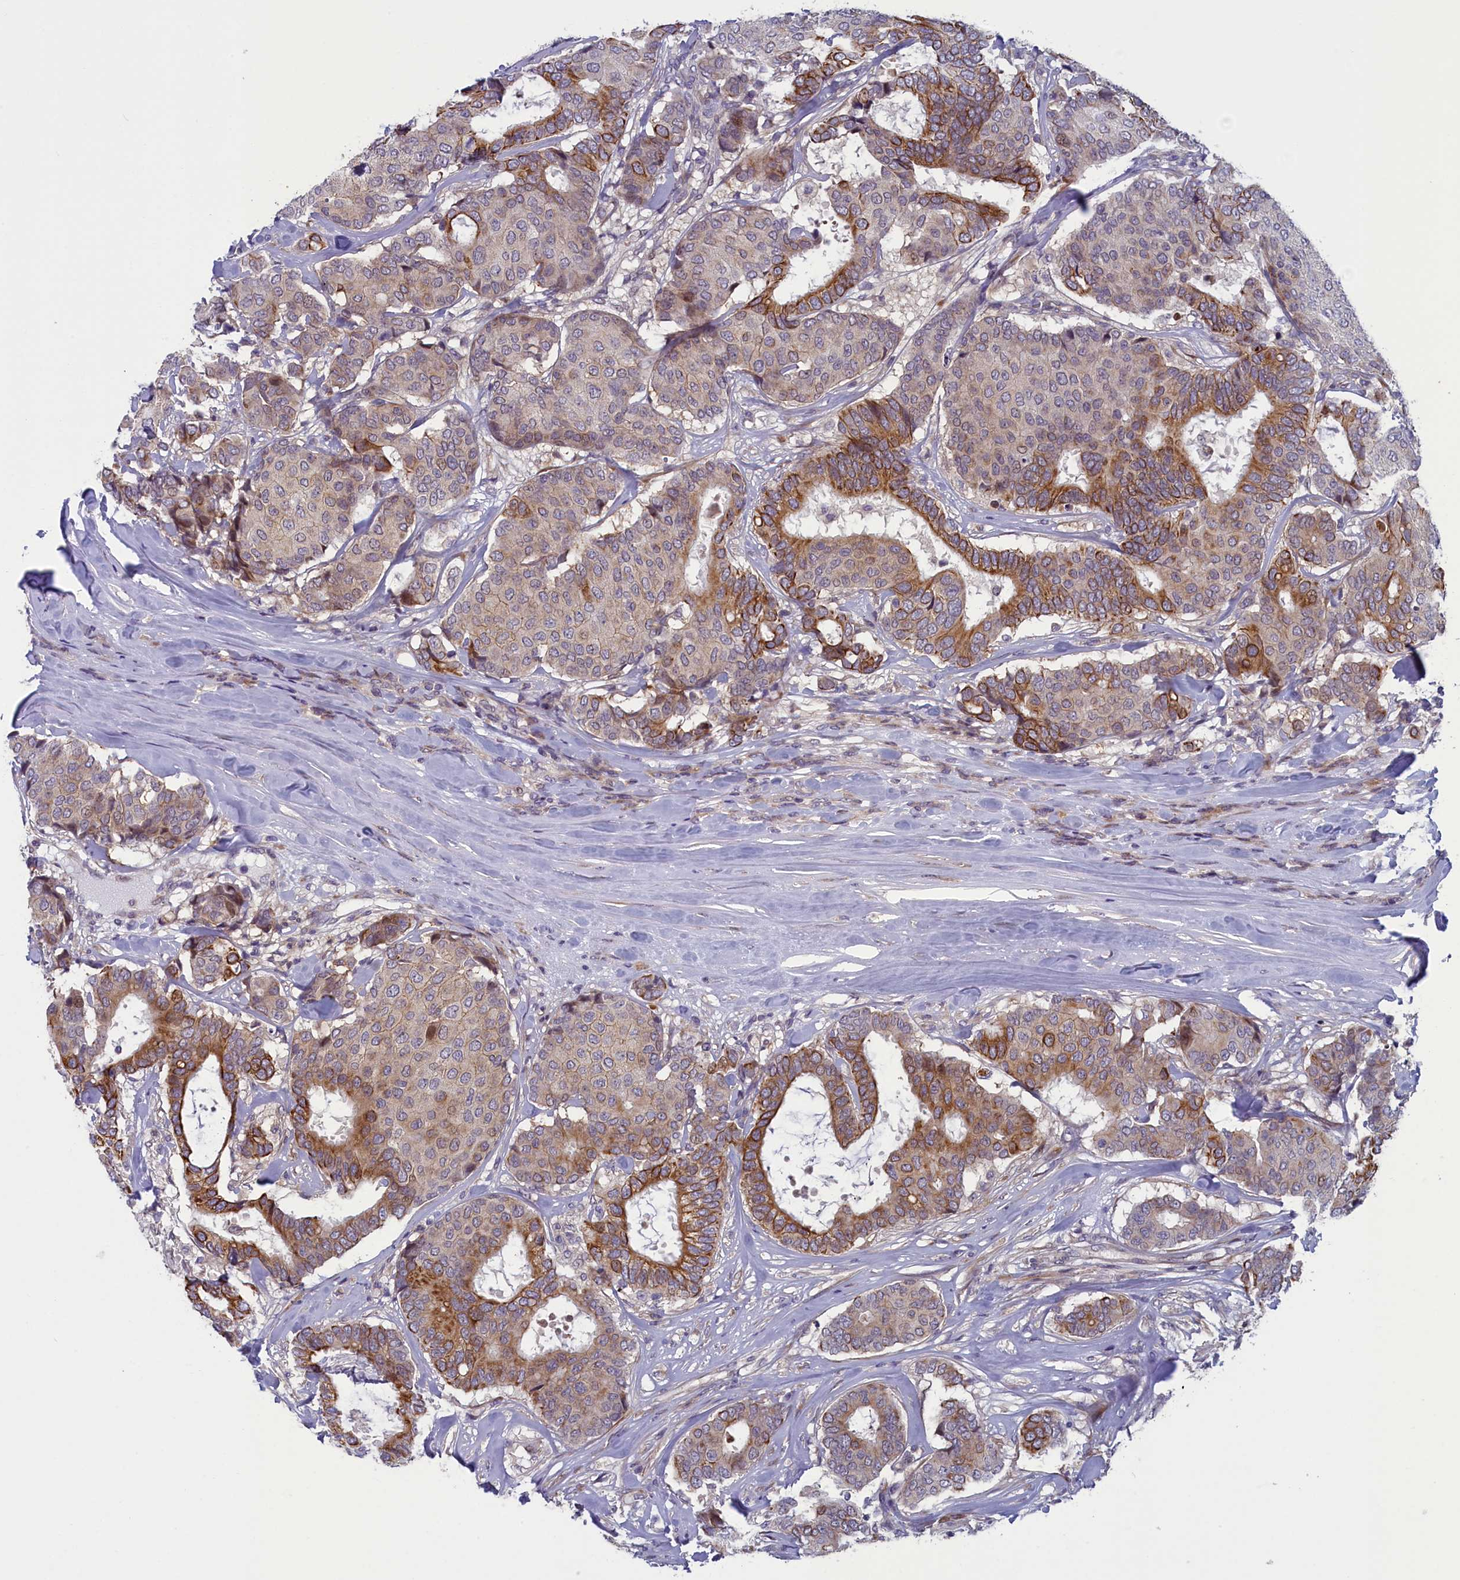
{"staining": {"intensity": "moderate", "quantity": "25%-75%", "location": "cytoplasmic/membranous"}, "tissue": "breast cancer", "cell_type": "Tumor cells", "image_type": "cancer", "snomed": [{"axis": "morphology", "description": "Duct carcinoma"}, {"axis": "topography", "description": "Breast"}], "caption": "Protein analysis of breast infiltrating ductal carcinoma tissue exhibits moderate cytoplasmic/membranous positivity in approximately 25%-75% of tumor cells.", "gene": "ANKRD39", "patient": {"sex": "female", "age": 75}}